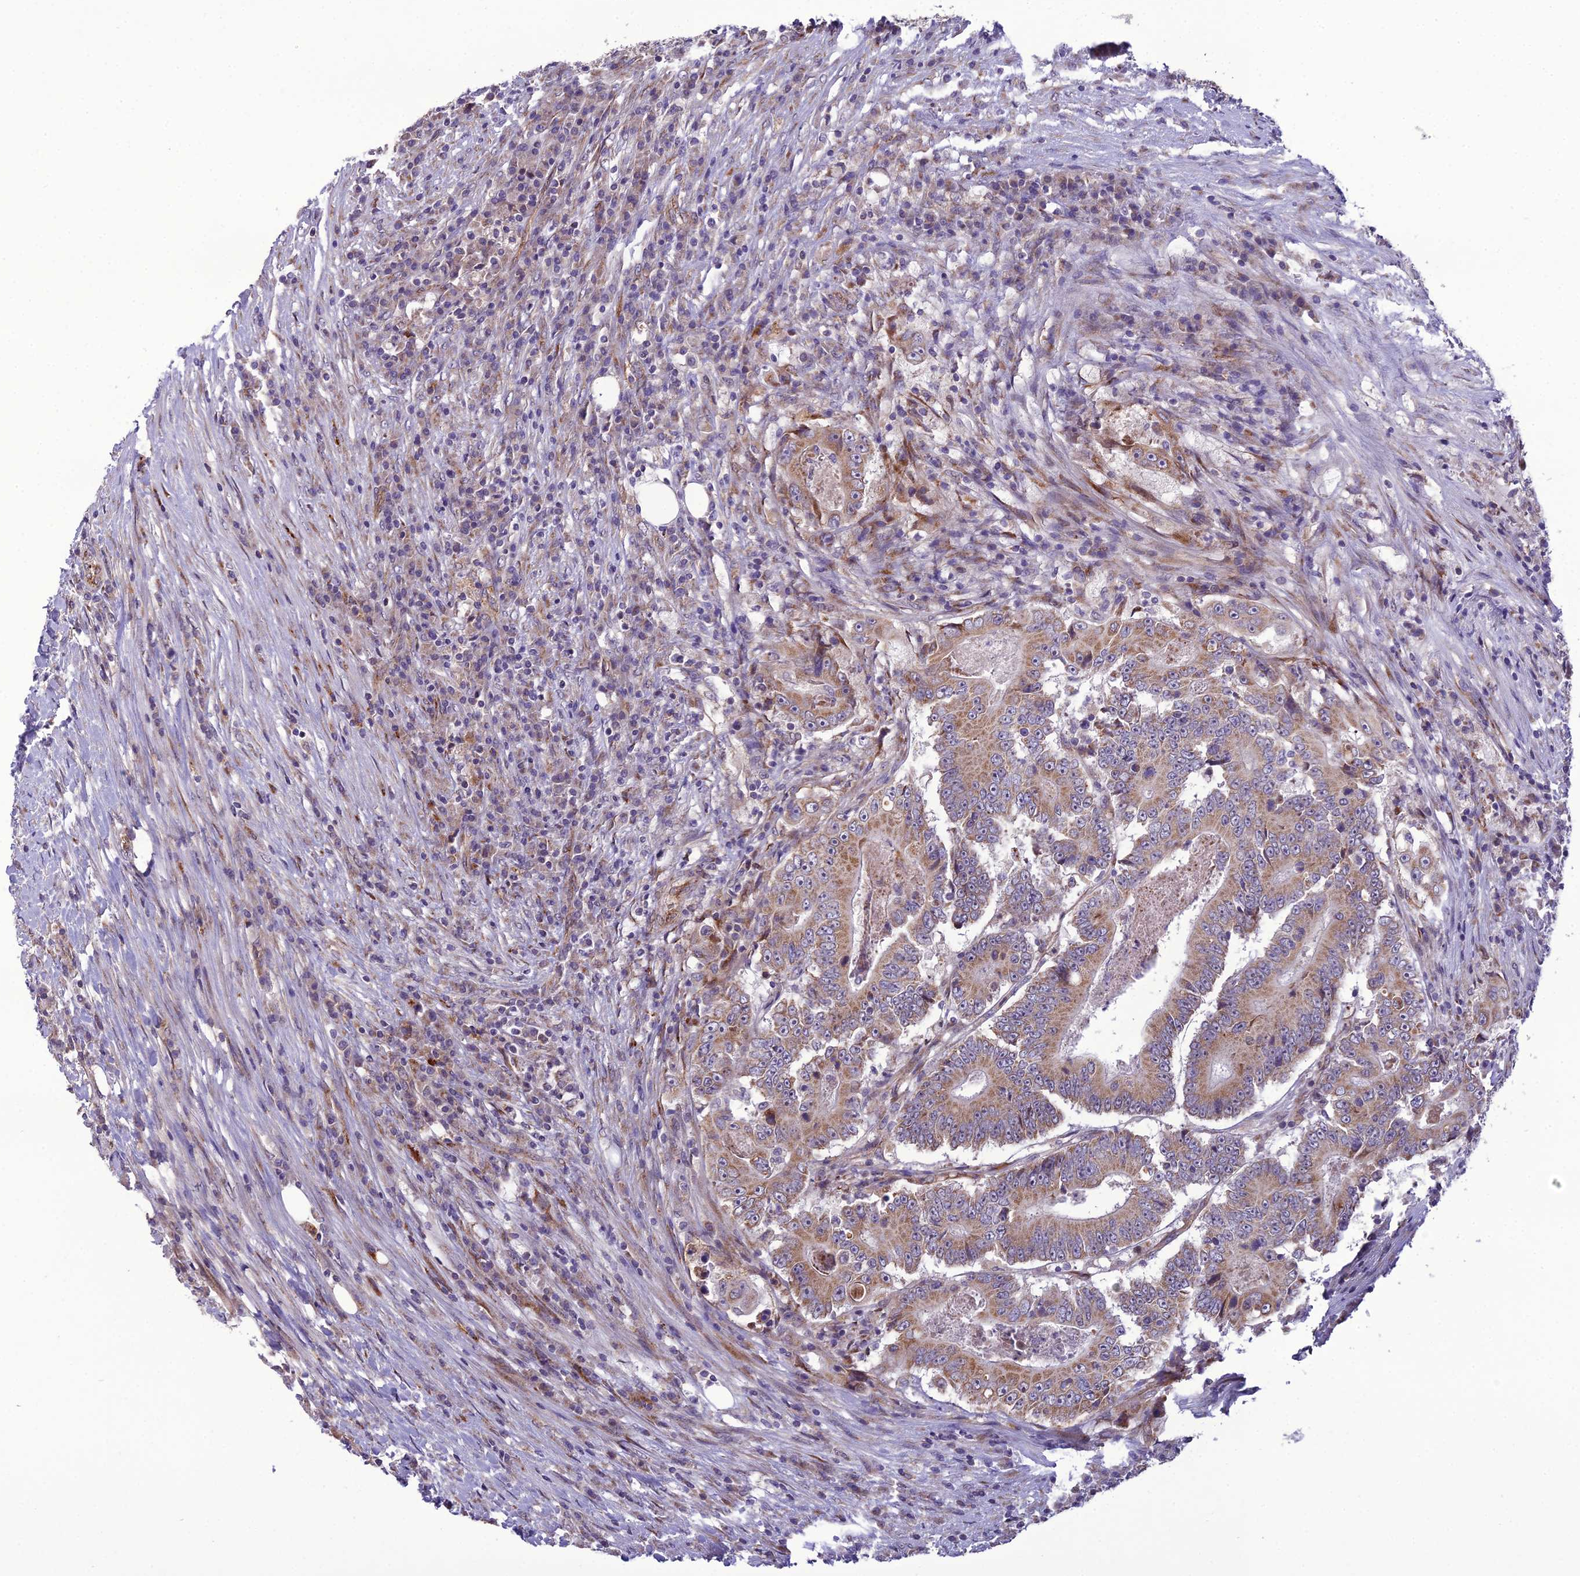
{"staining": {"intensity": "moderate", "quantity": ">75%", "location": "cytoplasmic/membranous"}, "tissue": "colorectal cancer", "cell_type": "Tumor cells", "image_type": "cancer", "snomed": [{"axis": "morphology", "description": "Adenocarcinoma, NOS"}, {"axis": "topography", "description": "Colon"}], "caption": "Colorectal adenocarcinoma was stained to show a protein in brown. There is medium levels of moderate cytoplasmic/membranous expression in about >75% of tumor cells.", "gene": "NODAL", "patient": {"sex": "male", "age": 83}}